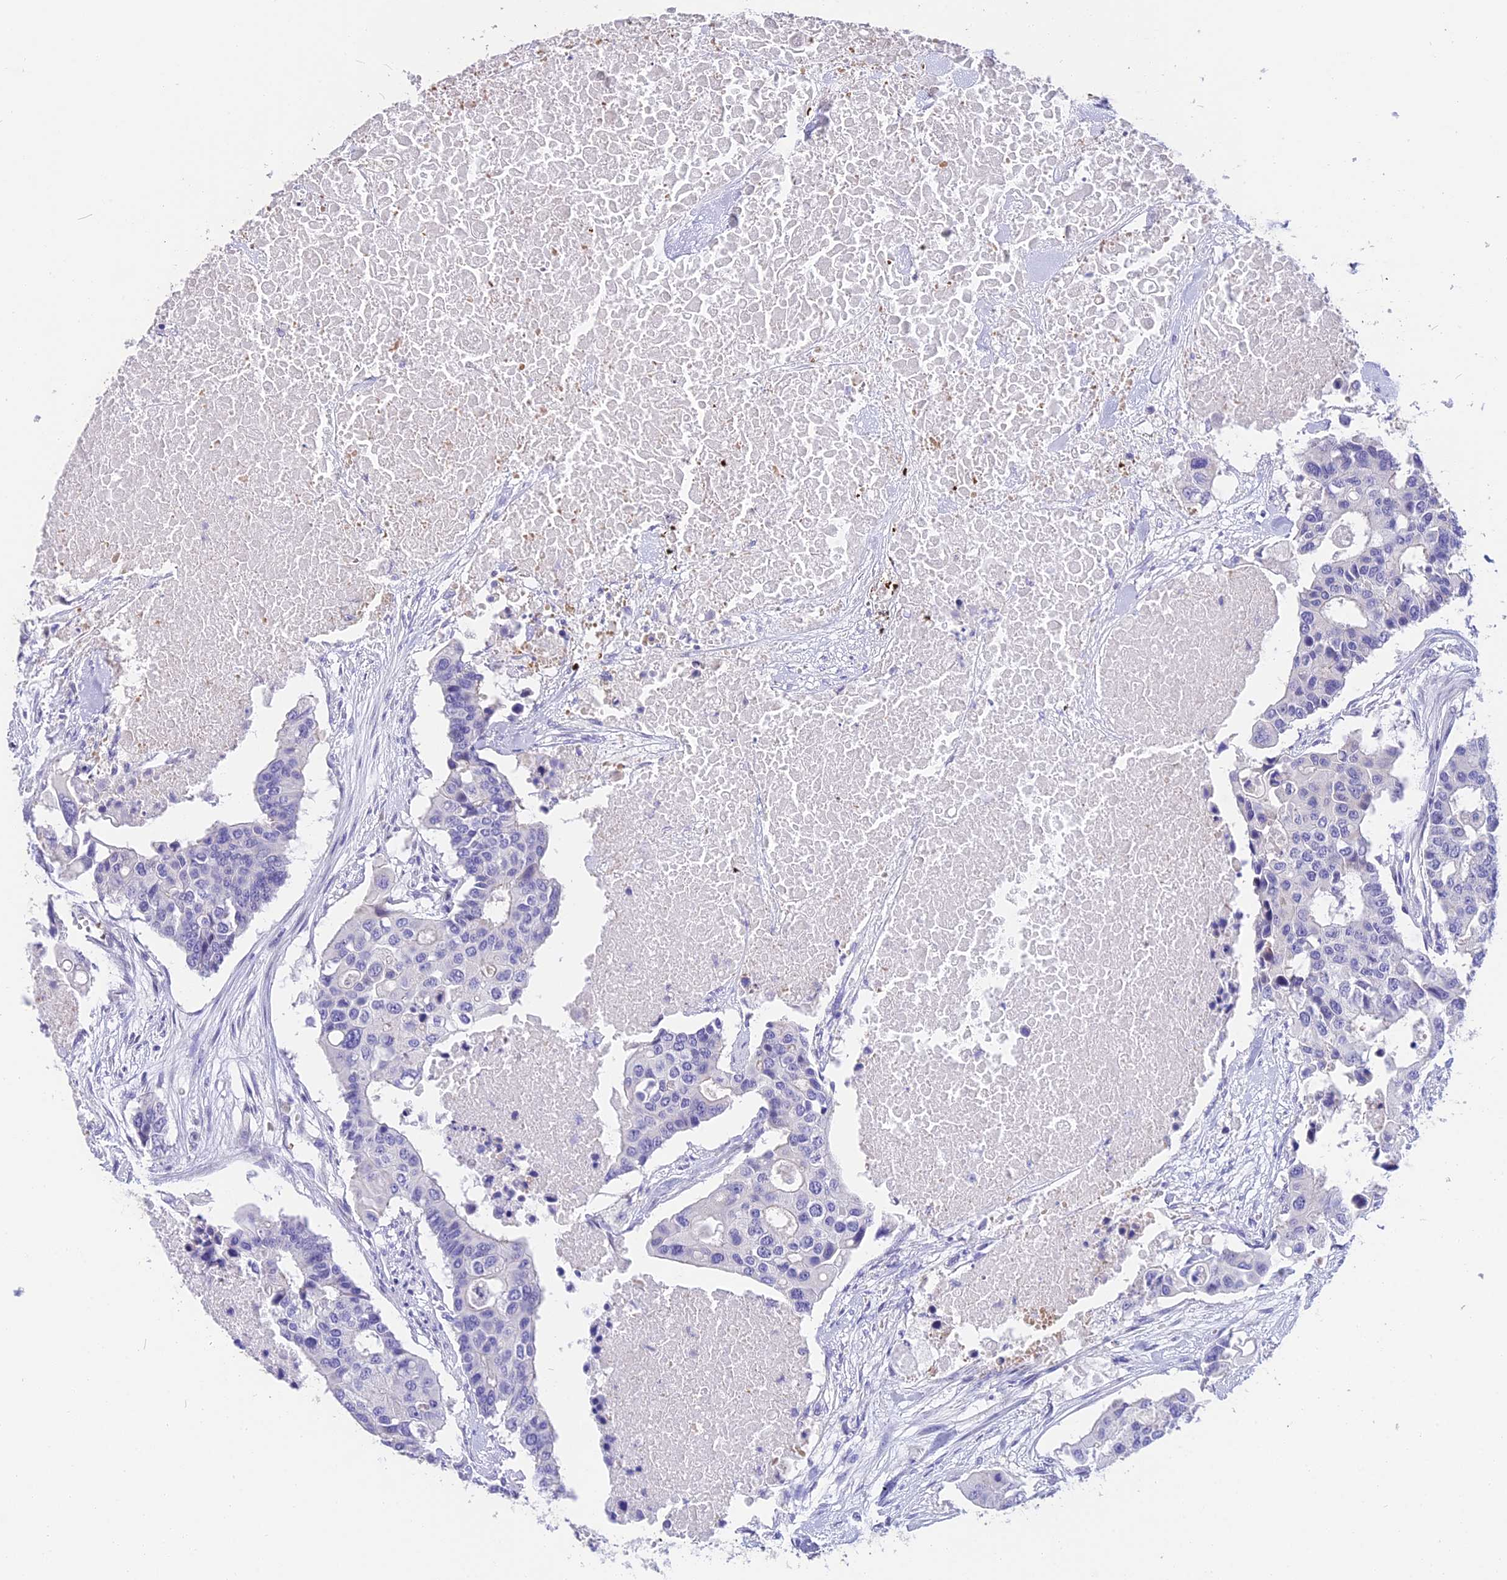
{"staining": {"intensity": "negative", "quantity": "none", "location": "none"}, "tissue": "colorectal cancer", "cell_type": "Tumor cells", "image_type": "cancer", "snomed": [{"axis": "morphology", "description": "Adenocarcinoma, NOS"}, {"axis": "topography", "description": "Colon"}], "caption": "The photomicrograph reveals no staining of tumor cells in colorectal cancer.", "gene": "TNNC2", "patient": {"sex": "male", "age": 77}}